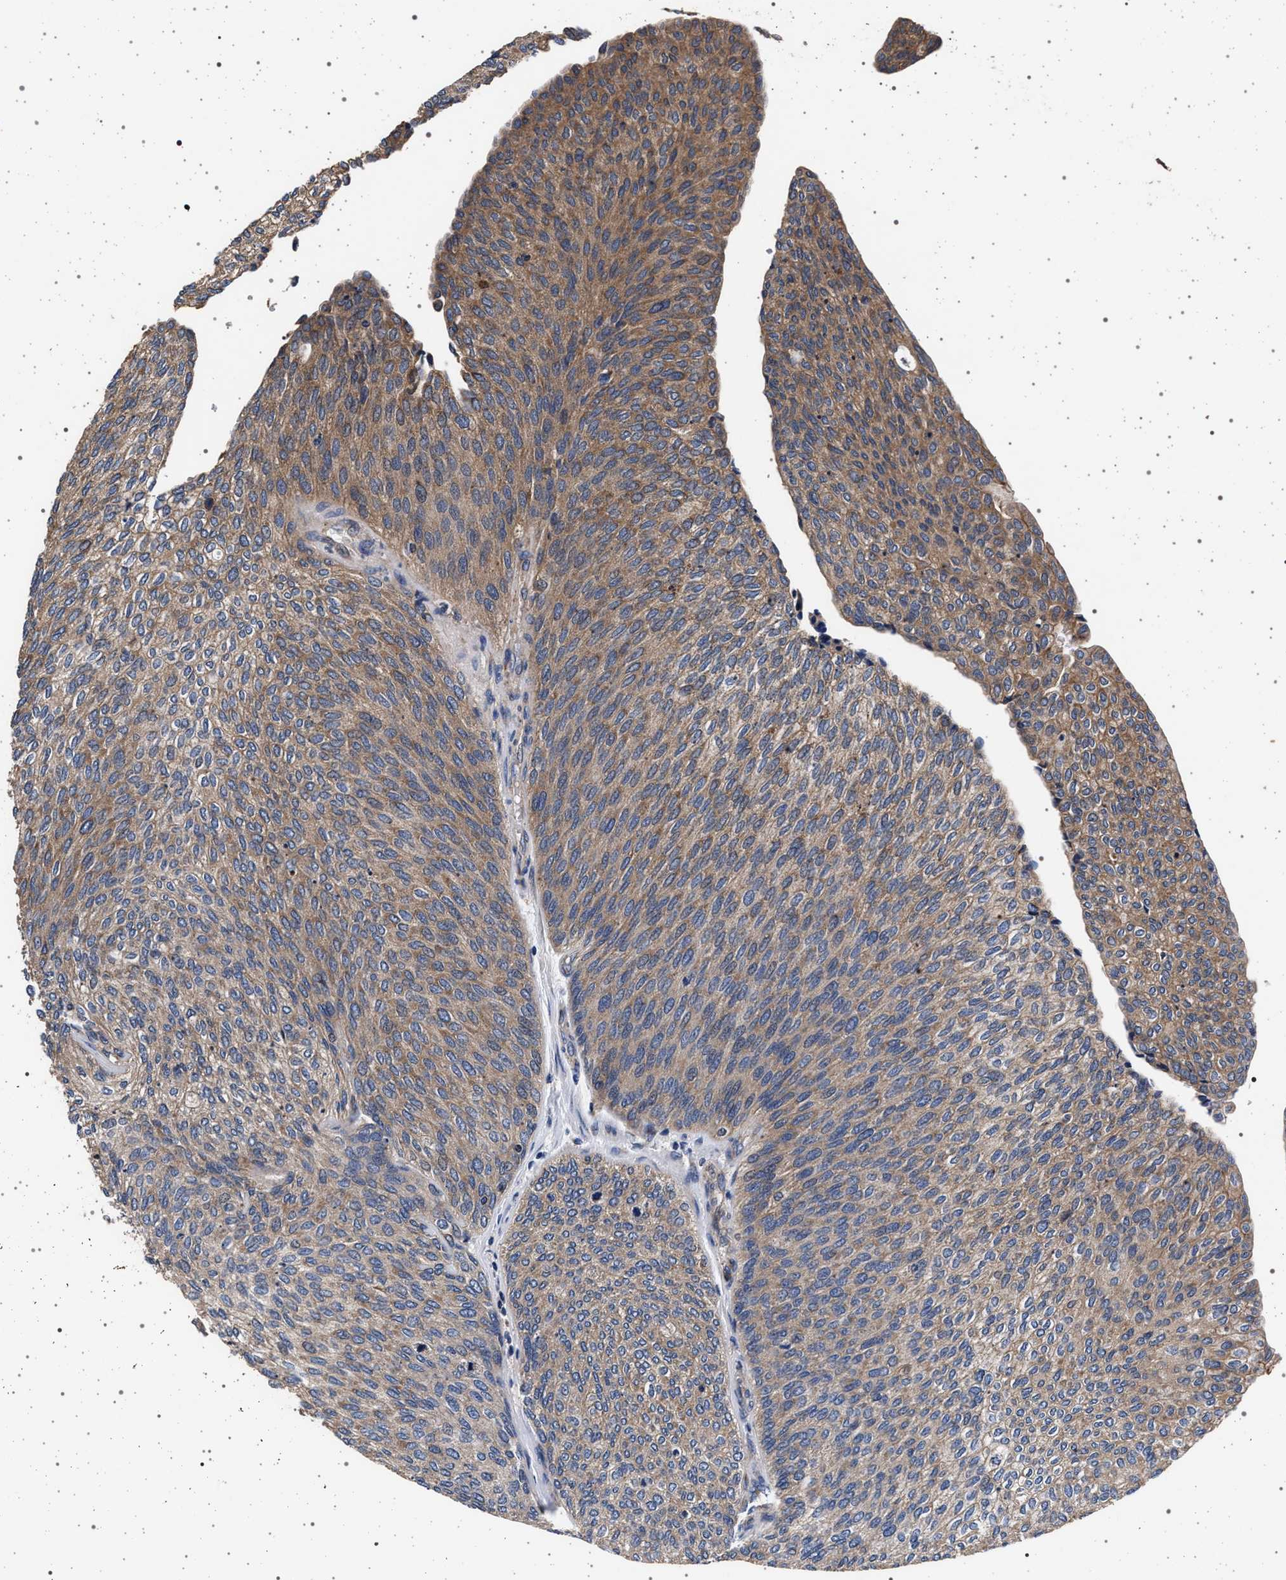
{"staining": {"intensity": "moderate", "quantity": "25%-75%", "location": "cytoplasmic/membranous"}, "tissue": "urothelial cancer", "cell_type": "Tumor cells", "image_type": "cancer", "snomed": [{"axis": "morphology", "description": "Urothelial carcinoma, Low grade"}, {"axis": "topography", "description": "Urinary bladder"}], "caption": "Immunohistochemistry (DAB (3,3'-diaminobenzidine)) staining of human urothelial carcinoma (low-grade) displays moderate cytoplasmic/membranous protein staining in approximately 25%-75% of tumor cells.", "gene": "MAP3K2", "patient": {"sex": "female", "age": 79}}